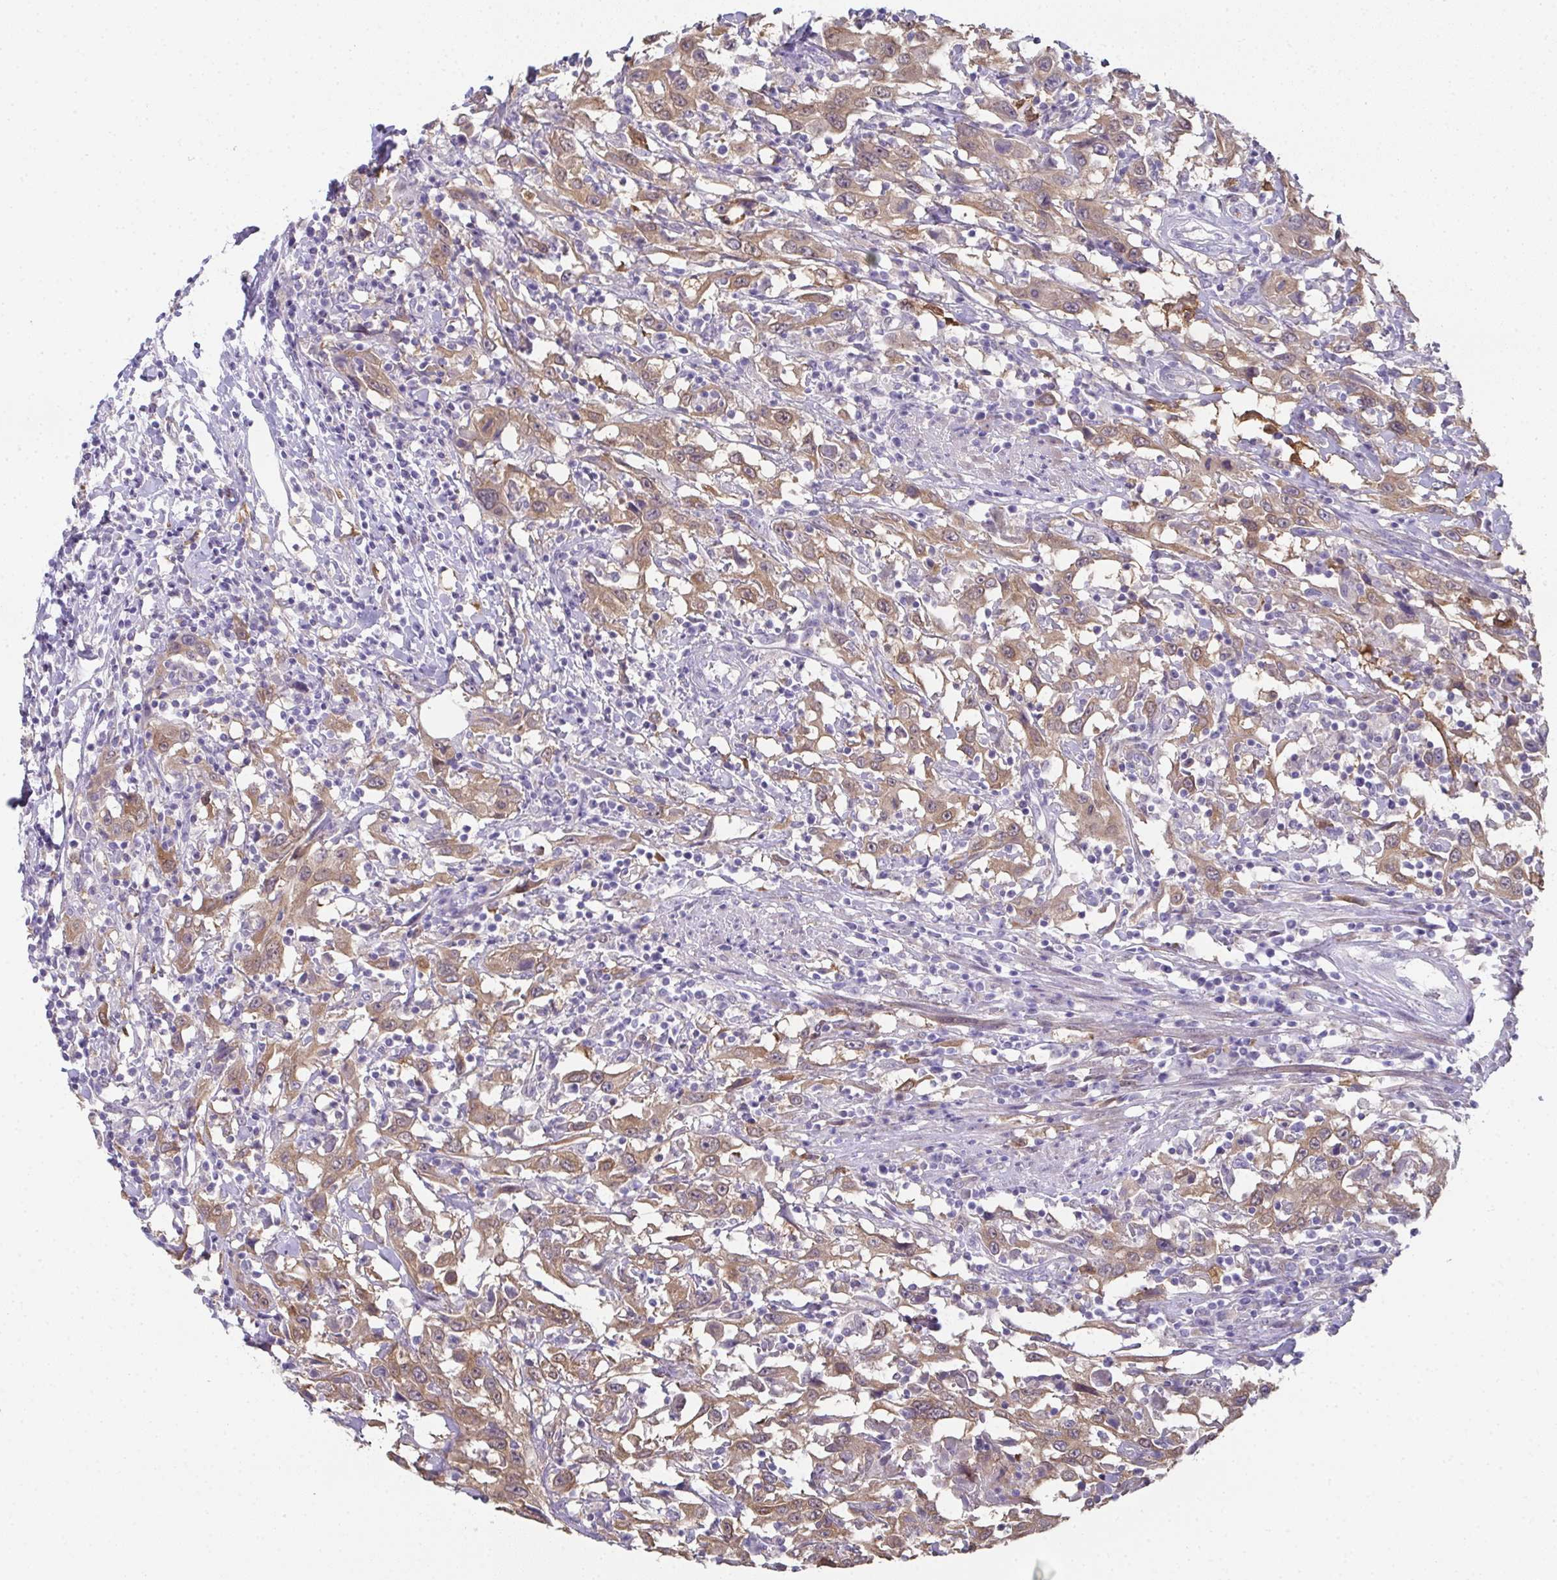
{"staining": {"intensity": "moderate", "quantity": ">75%", "location": "cytoplasmic/membranous"}, "tissue": "urothelial cancer", "cell_type": "Tumor cells", "image_type": "cancer", "snomed": [{"axis": "morphology", "description": "Urothelial carcinoma, High grade"}, {"axis": "topography", "description": "Urinary bladder"}], "caption": "A medium amount of moderate cytoplasmic/membranous expression is present in about >75% of tumor cells in high-grade urothelial carcinoma tissue.", "gene": "RBP1", "patient": {"sex": "male", "age": 61}}